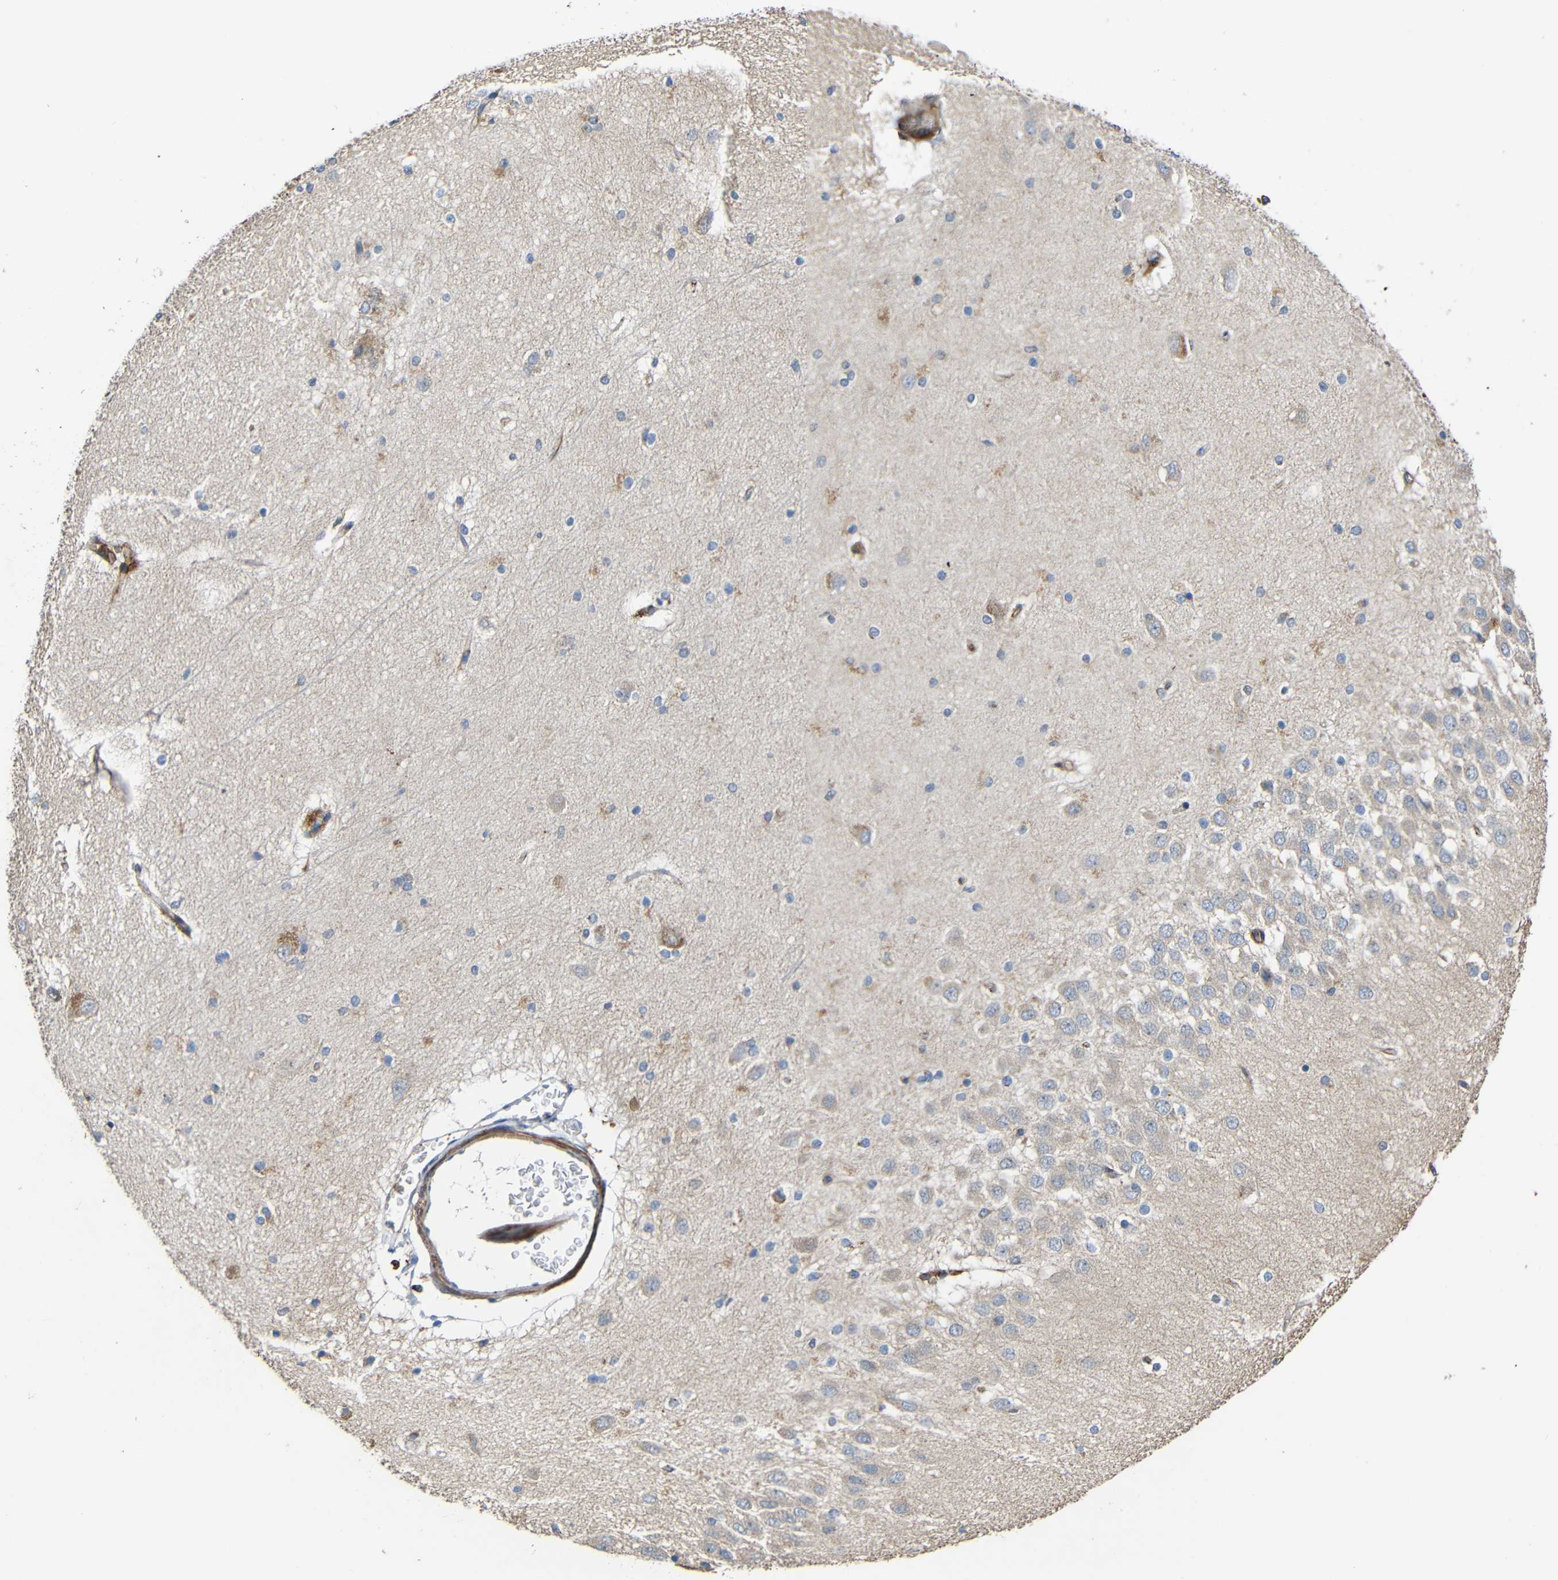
{"staining": {"intensity": "weak", "quantity": "<25%", "location": "cytoplasmic/membranous"}, "tissue": "hippocampus", "cell_type": "Glial cells", "image_type": "normal", "snomed": [{"axis": "morphology", "description": "Normal tissue, NOS"}, {"axis": "topography", "description": "Hippocampus"}], "caption": "Immunohistochemistry (IHC) of unremarkable human hippocampus demonstrates no positivity in glial cells.", "gene": "RHOT2", "patient": {"sex": "female", "age": 19}}